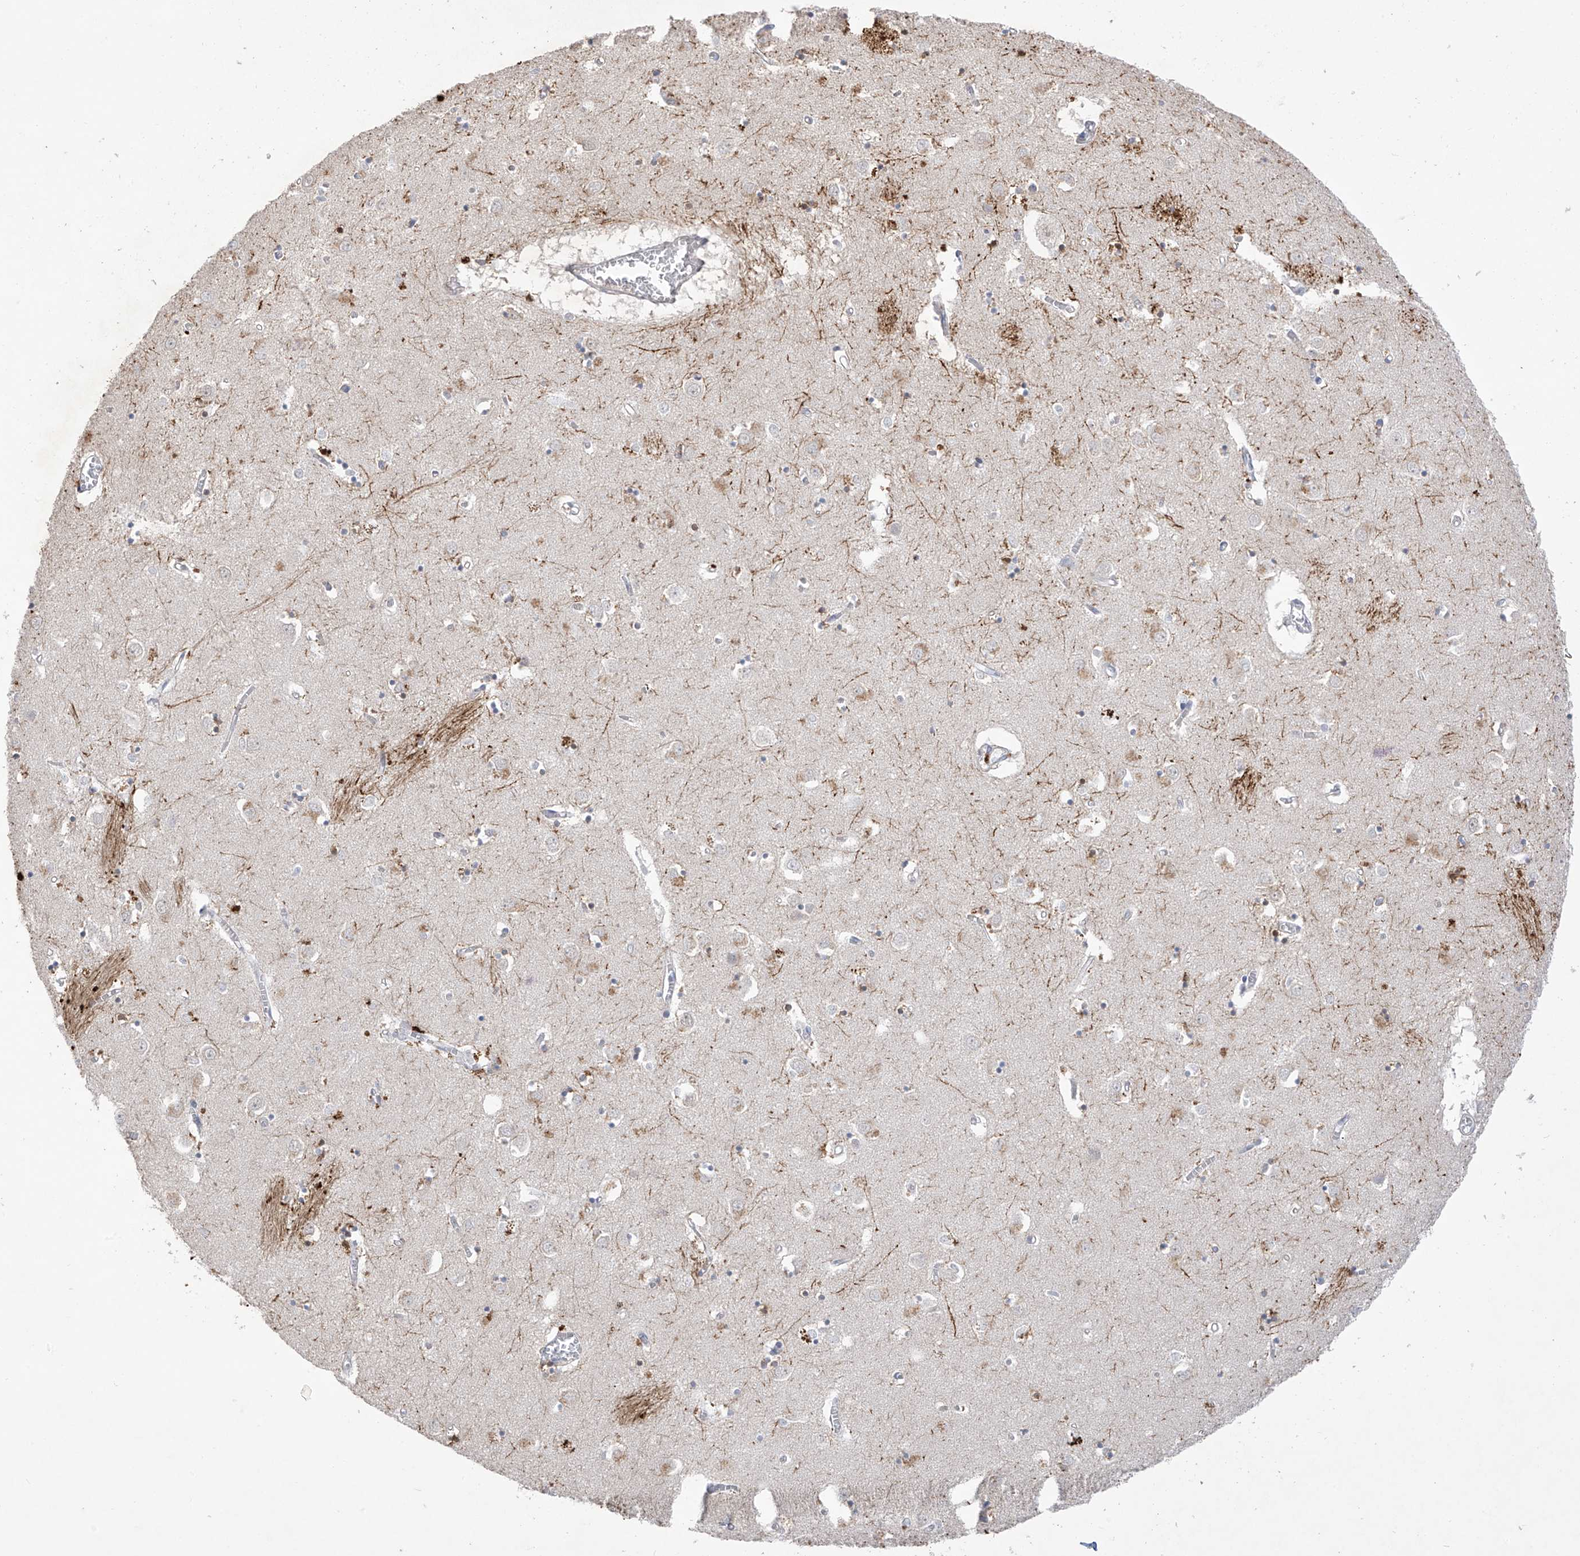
{"staining": {"intensity": "negative", "quantity": "none", "location": "none"}, "tissue": "caudate", "cell_type": "Glial cells", "image_type": "normal", "snomed": [{"axis": "morphology", "description": "Normal tissue, NOS"}, {"axis": "topography", "description": "Lateral ventricle wall"}], "caption": "Immunohistochemistry of benign human caudate reveals no positivity in glial cells. (DAB (3,3'-diaminobenzidine) IHC with hematoxylin counter stain).", "gene": "ANGEL2", "patient": {"sex": "male", "age": 70}}